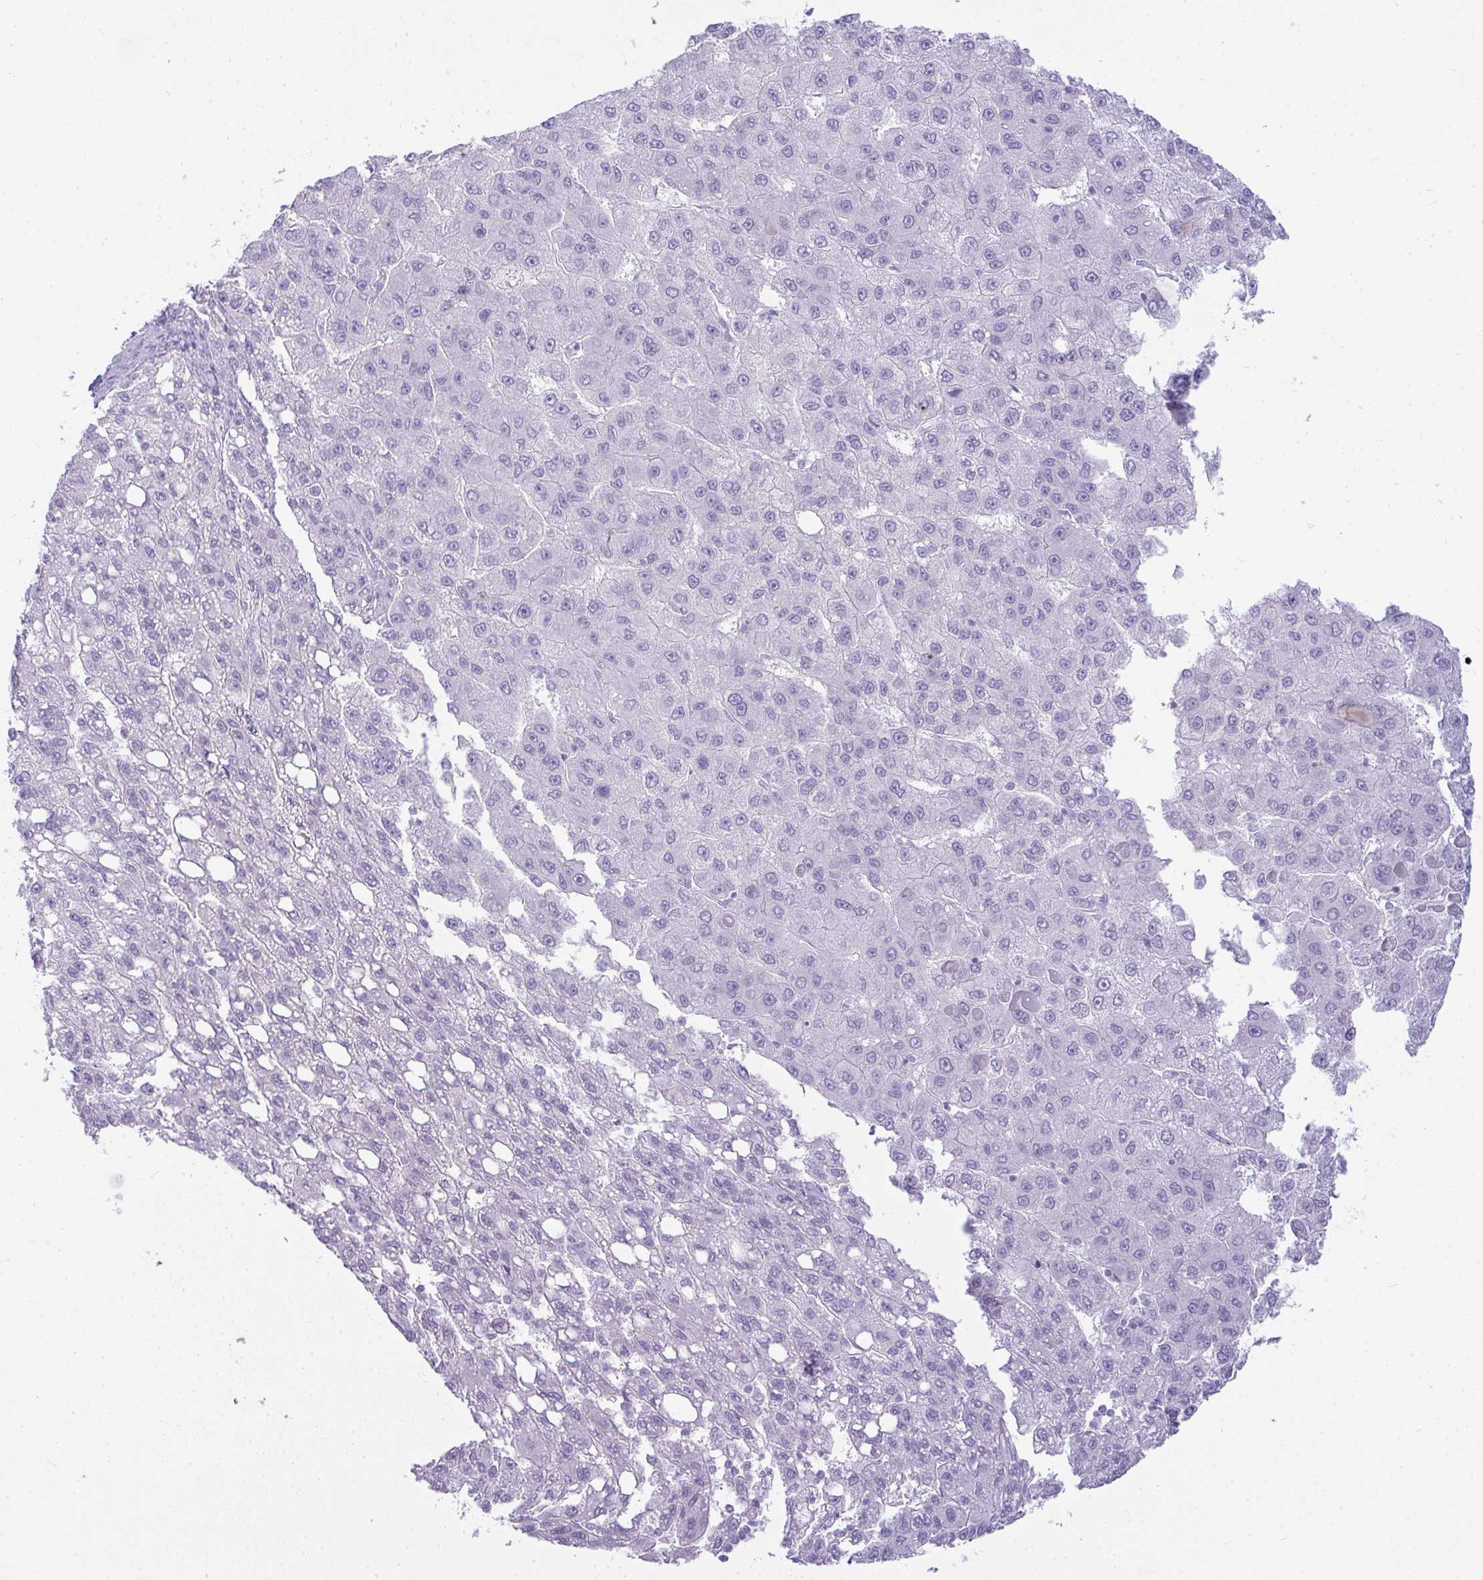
{"staining": {"intensity": "negative", "quantity": "none", "location": "none"}, "tissue": "liver cancer", "cell_type": "Tumor cells", "image_type": "cancer", "snomed": [{"axis": "morphology", "description": "Carcinoma, Hepatocellular, NOS"}, {"axis": "topography", "description": "Liver"}], "caption": "Micrograph shows no significant protein positivity in tumor cells of liver cancer.", "gene": "RASL10A", "patient": {"sex": "female", "age": 82}}